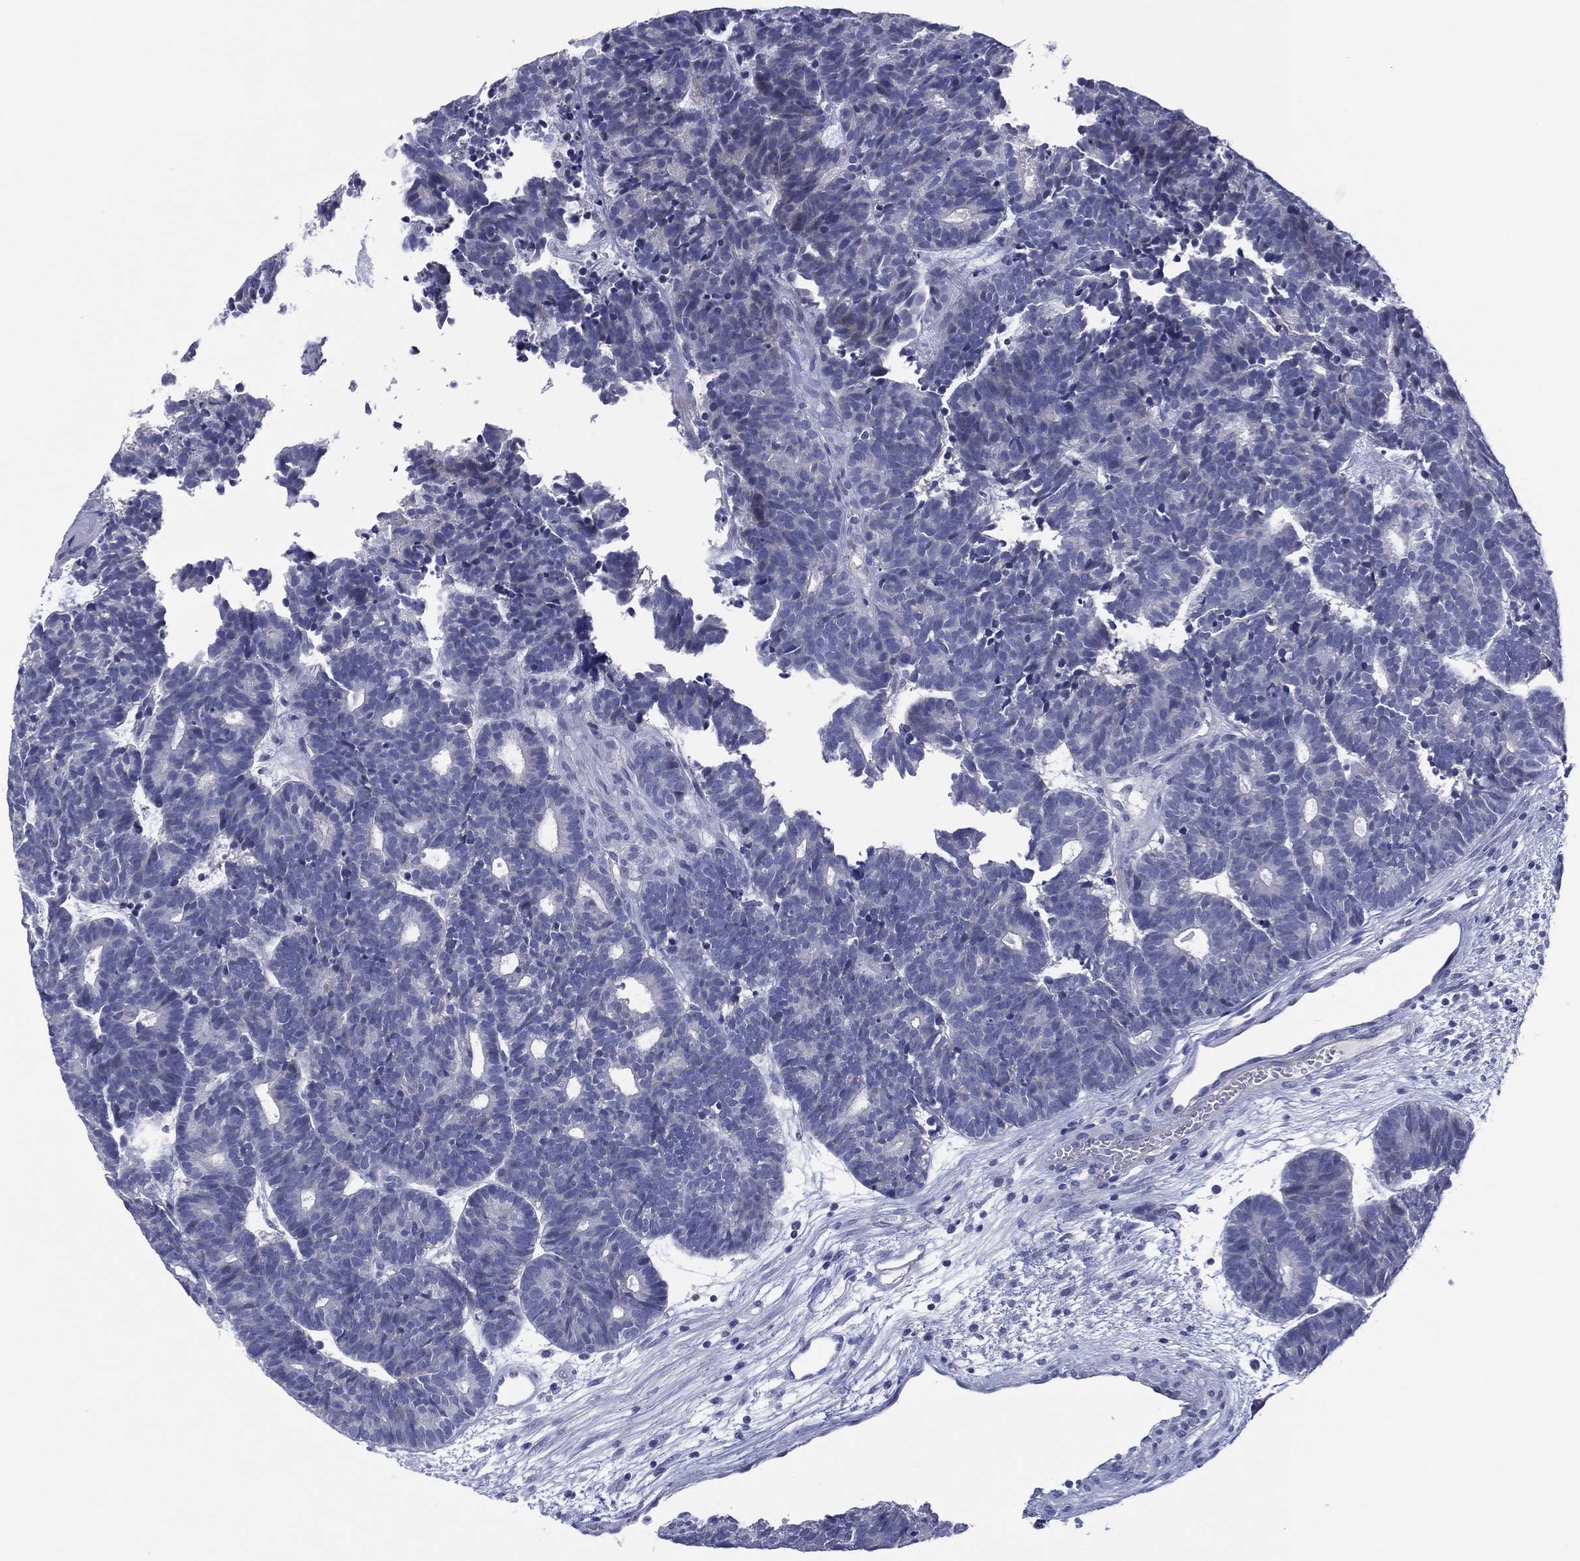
{"staining": {"intensity": "negative", "quantity": "none", "location": "none"}, "tissue": "head and neck cancer", "cell_type": "Tumor cells", "image_type": "cancer", "snomed": [{"axis": "morphology", "description": "Adenocarcinoma, NOS"}, {"axis": "topography", "description": "Head-Neck"}], "caption": "Immunohistochemical staining of head and neck cancer reveals no significant staining in tumor cells.", "gene": "TRIM31", "patient": {"sex": "female", "age": 81}}